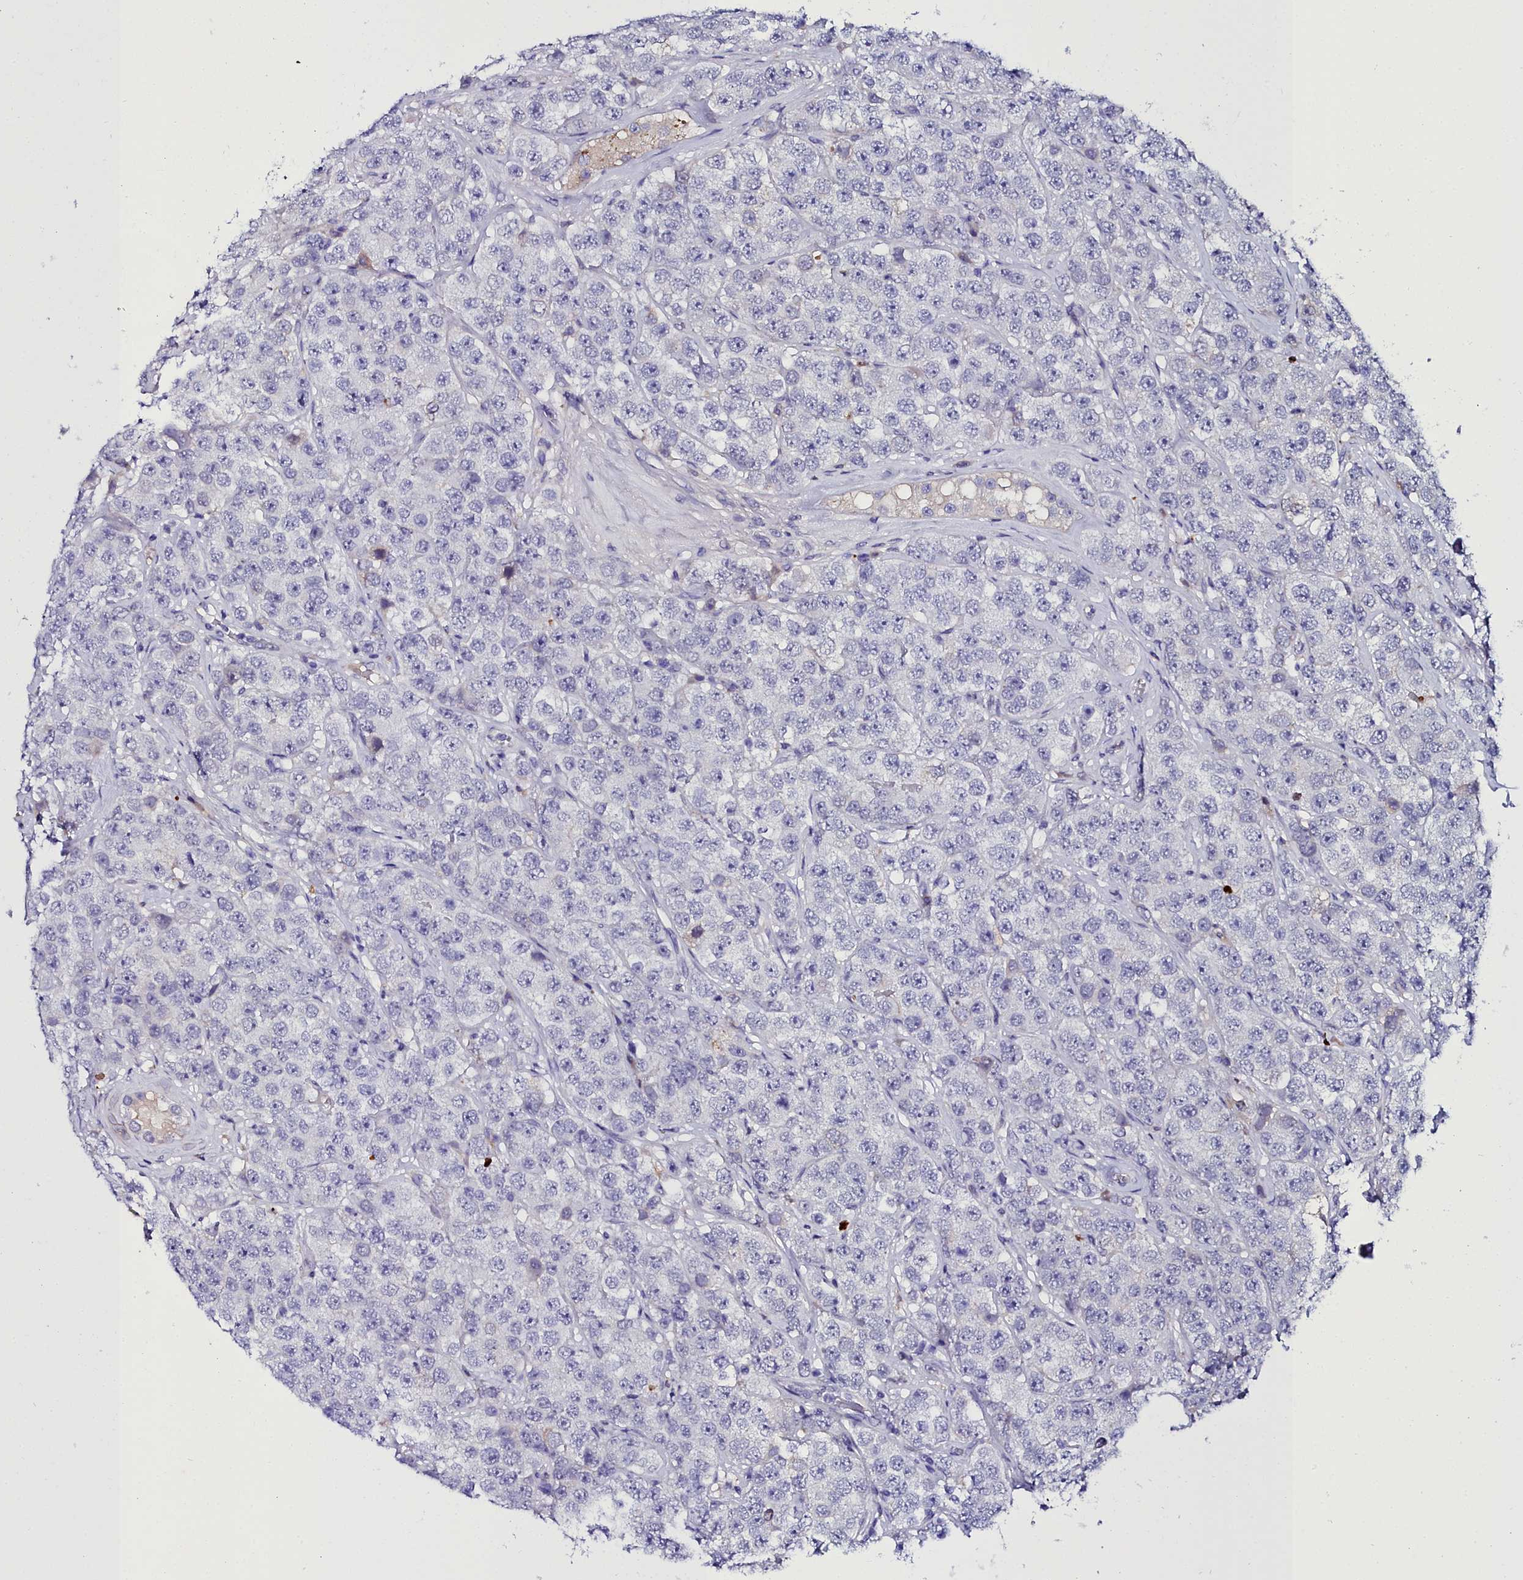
{"staining": {"intensity": "negative", "quantity": "none", "location": "none"}, "tissue": "testis cancer", "cell_type": "Tumor cells", "image_type": "cancer", "snomed": [{"axis": "morphology", "description": "Seminoma, NOS"}, {"axis": "topography", "description": "Testis"}], "caption": "Testis cancer (seminoma) was stained to show a protein in brown. There is no significant expression in tumor cells.", "gene": "ELAPOR2", "patient": {"sex": "male", "age": 28}}